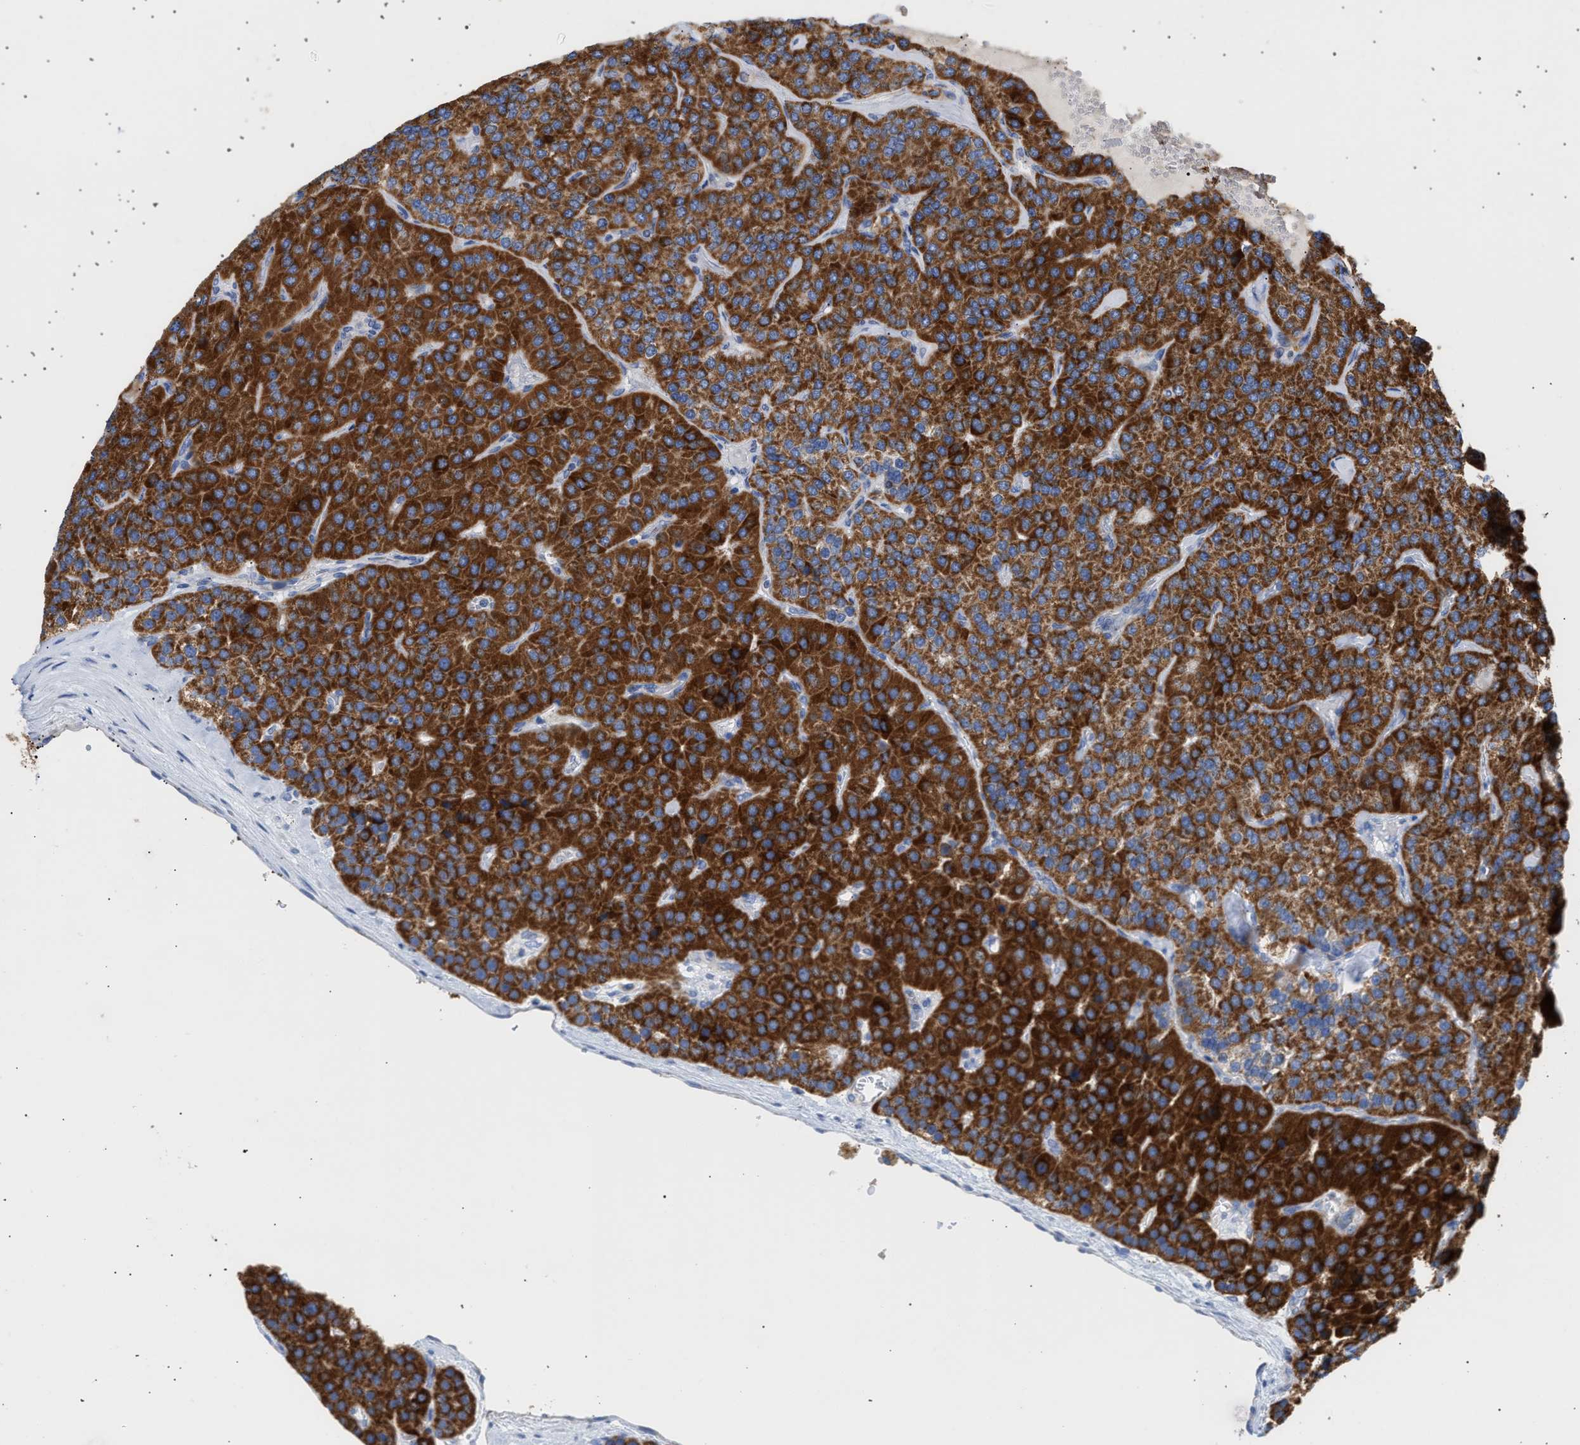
{"staining": {"intensity": "strong", "quantity": ">75%", "location": "cytoplasmic/membranous"}, "tissue": "parathyroid gland", "cell_type": "Glandular cells", "image_type": "normal", "snomed": [{"axis": "morphology", "description": "Normal tissue, NOS"}, {"axis": "morphology", "description": "Adenoma, NOS"}, {"axis": "topography", "description": "Parathyroid gland"}], "caption": "The micrograph demonstrates immunohistochemical staining of benign parathyroid gland. There is strong cytoplasmic/membranous positivity is seen in about >75% of glandular cells. The protein of interest is shown in brown color, while the nuclei are stained blue.", "gene": "ACOT13", "patient": {"sex": "female", "age": 86}}